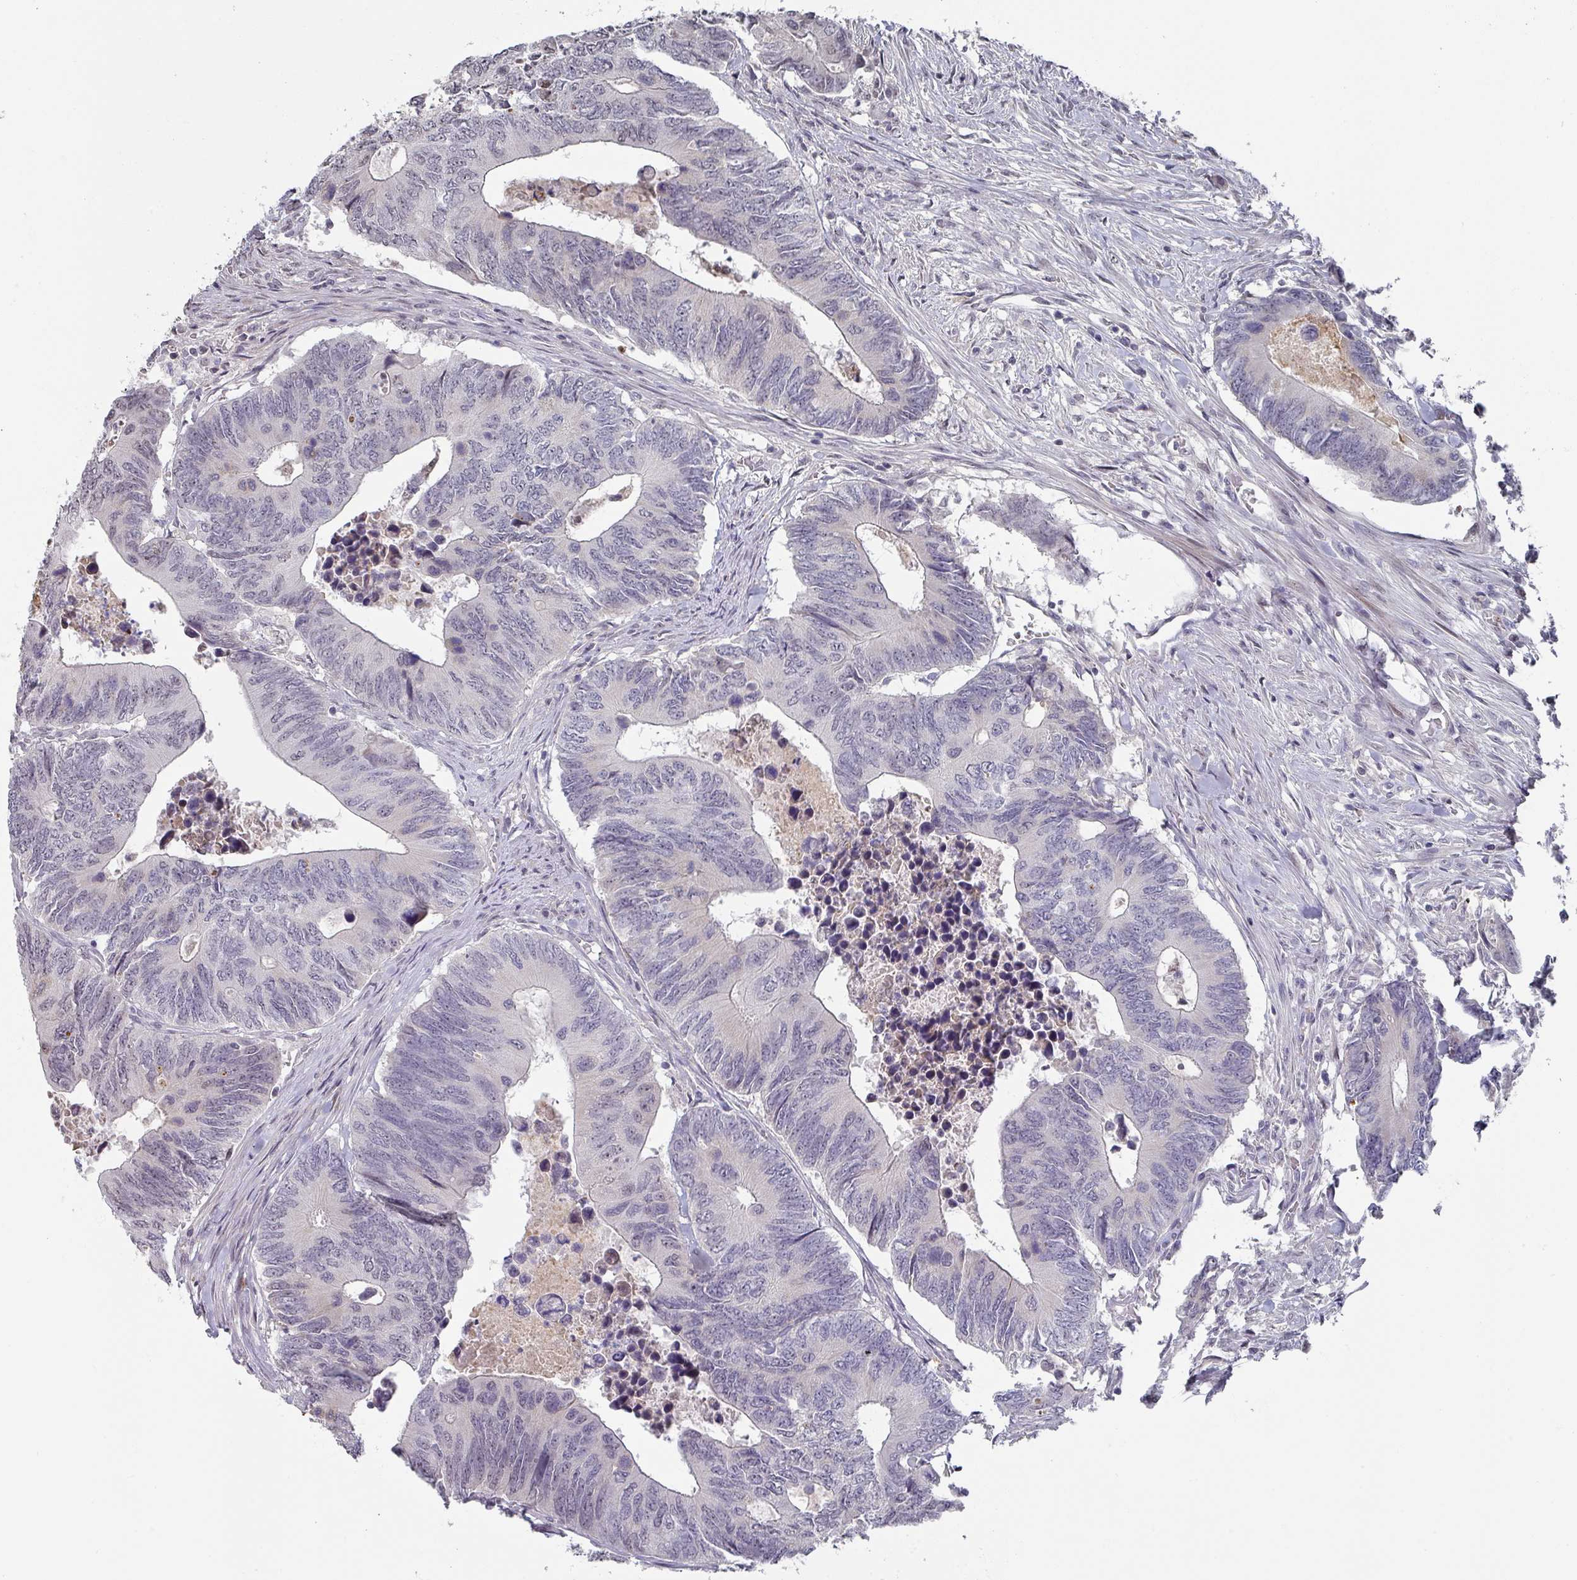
{"staining": {"intensity": "negative", "quantity": "none", "location": "none"}, "tissue": "colorectal cancer", "cell_type": "Tumor cells", "image_type": "cancer", "snomed": [{"axis": "morphology", "description": "Adenocarcinoma, NOS"}, {"axis": "topography", "description": "Colon"}], "caption": "This image is of colorectal adenocarcinoma stained with immunohistochemistry (IHC) to label a protein in brown with the nuclei are counter-stained blue. There is no expression in tumor cells. (DAB immunohistochemistry (IHC) visualized using brightfield microscopy, high magnification).", "gene": "ZNF654", "patient": {"sex": "male", "age": 87}}